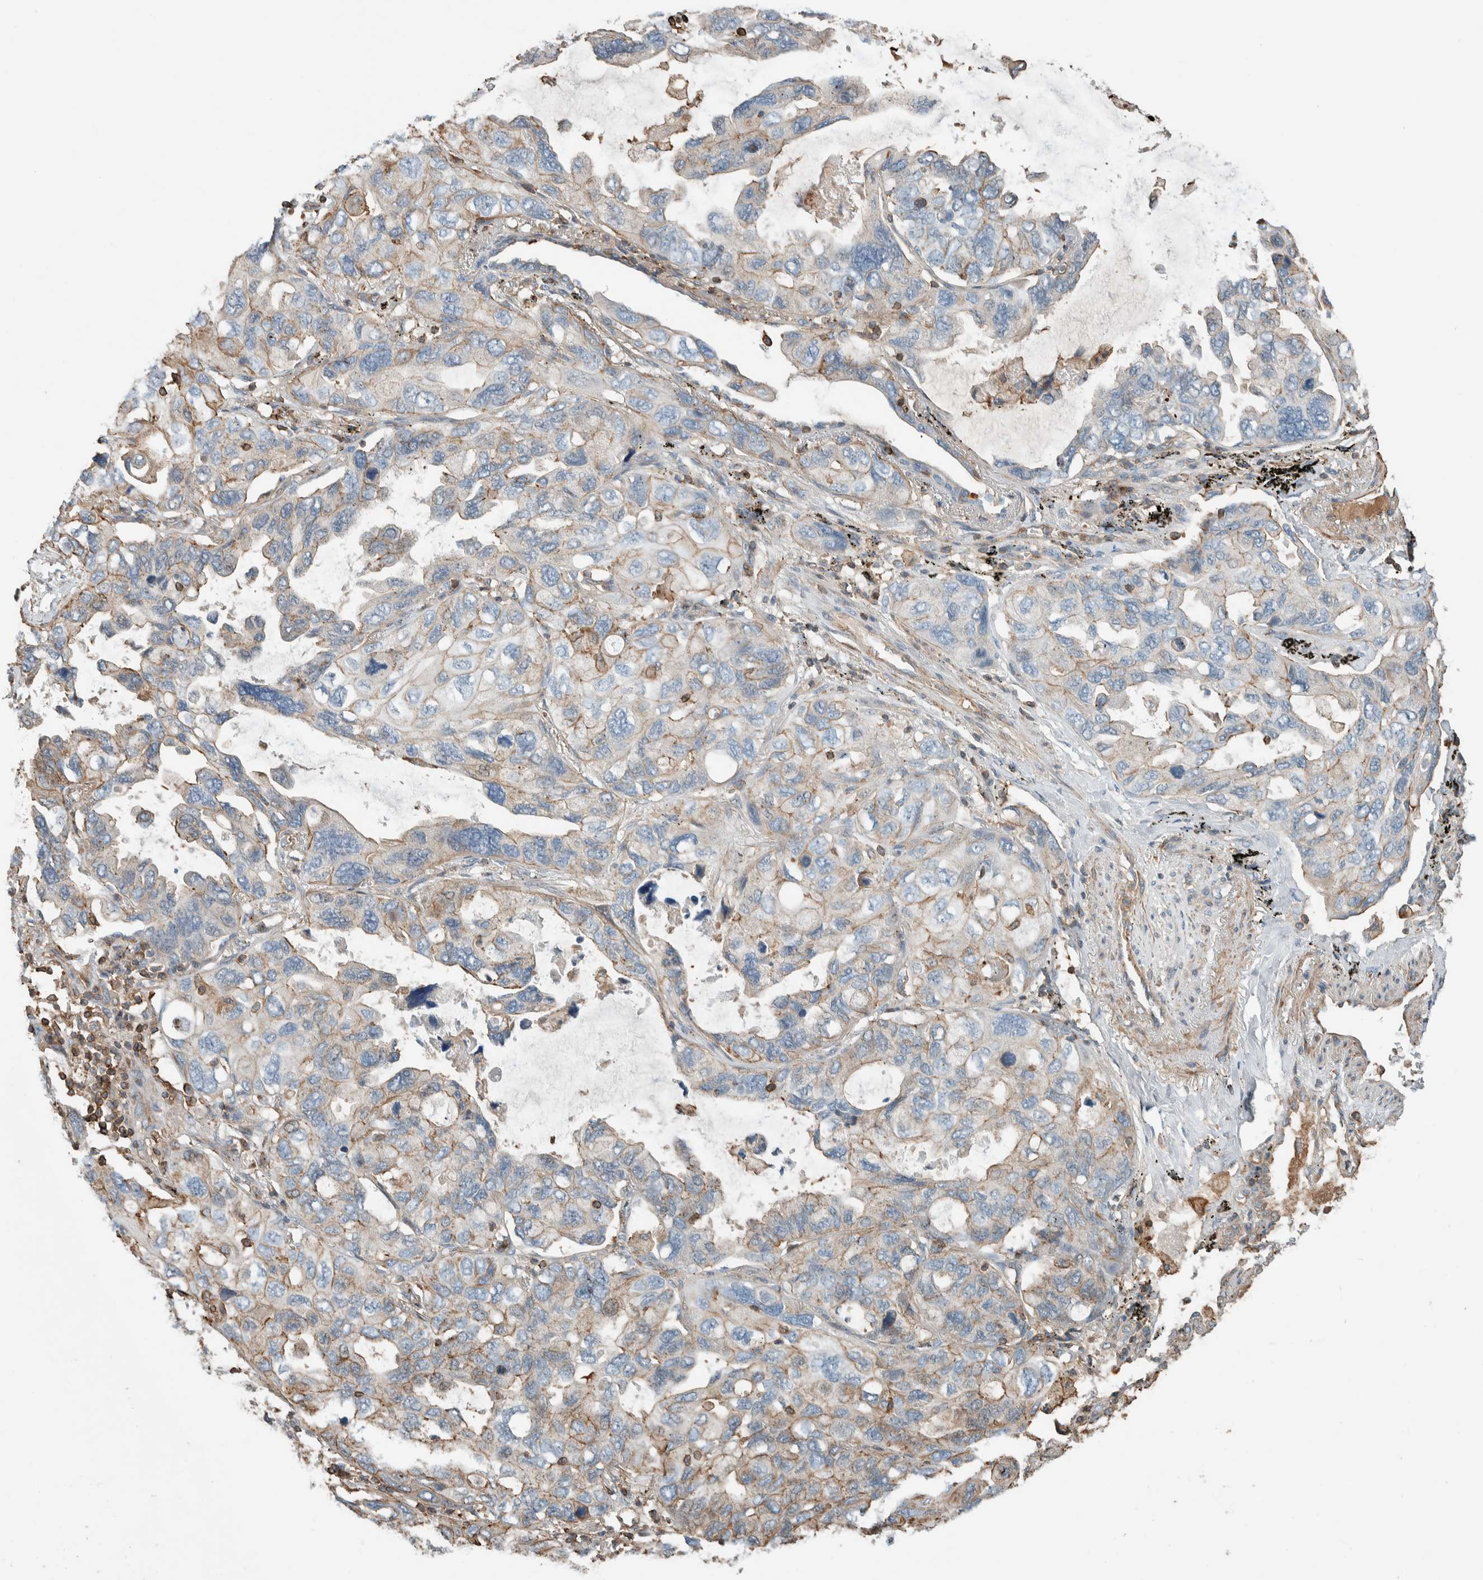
{"staining": {"intensity": "negative", "quantity": "none", "location": "none"}, "tissue": "lung cancer", "cell_type": "Tumor cells", "image_type": "cancer", "snomed": [{"axis": "morphology", "description": "Squamous cell carcinoma, NOS"}, {"axis": "topography", "description": "Lung"}], "caption": "Immunohistochemistry (IHC) of human lung cancer (squamous cell carcinoma) exhibits no positivity in tumor cells.", "gene": "CTBP2", "patient": {"sex": "female", "age": 73}}